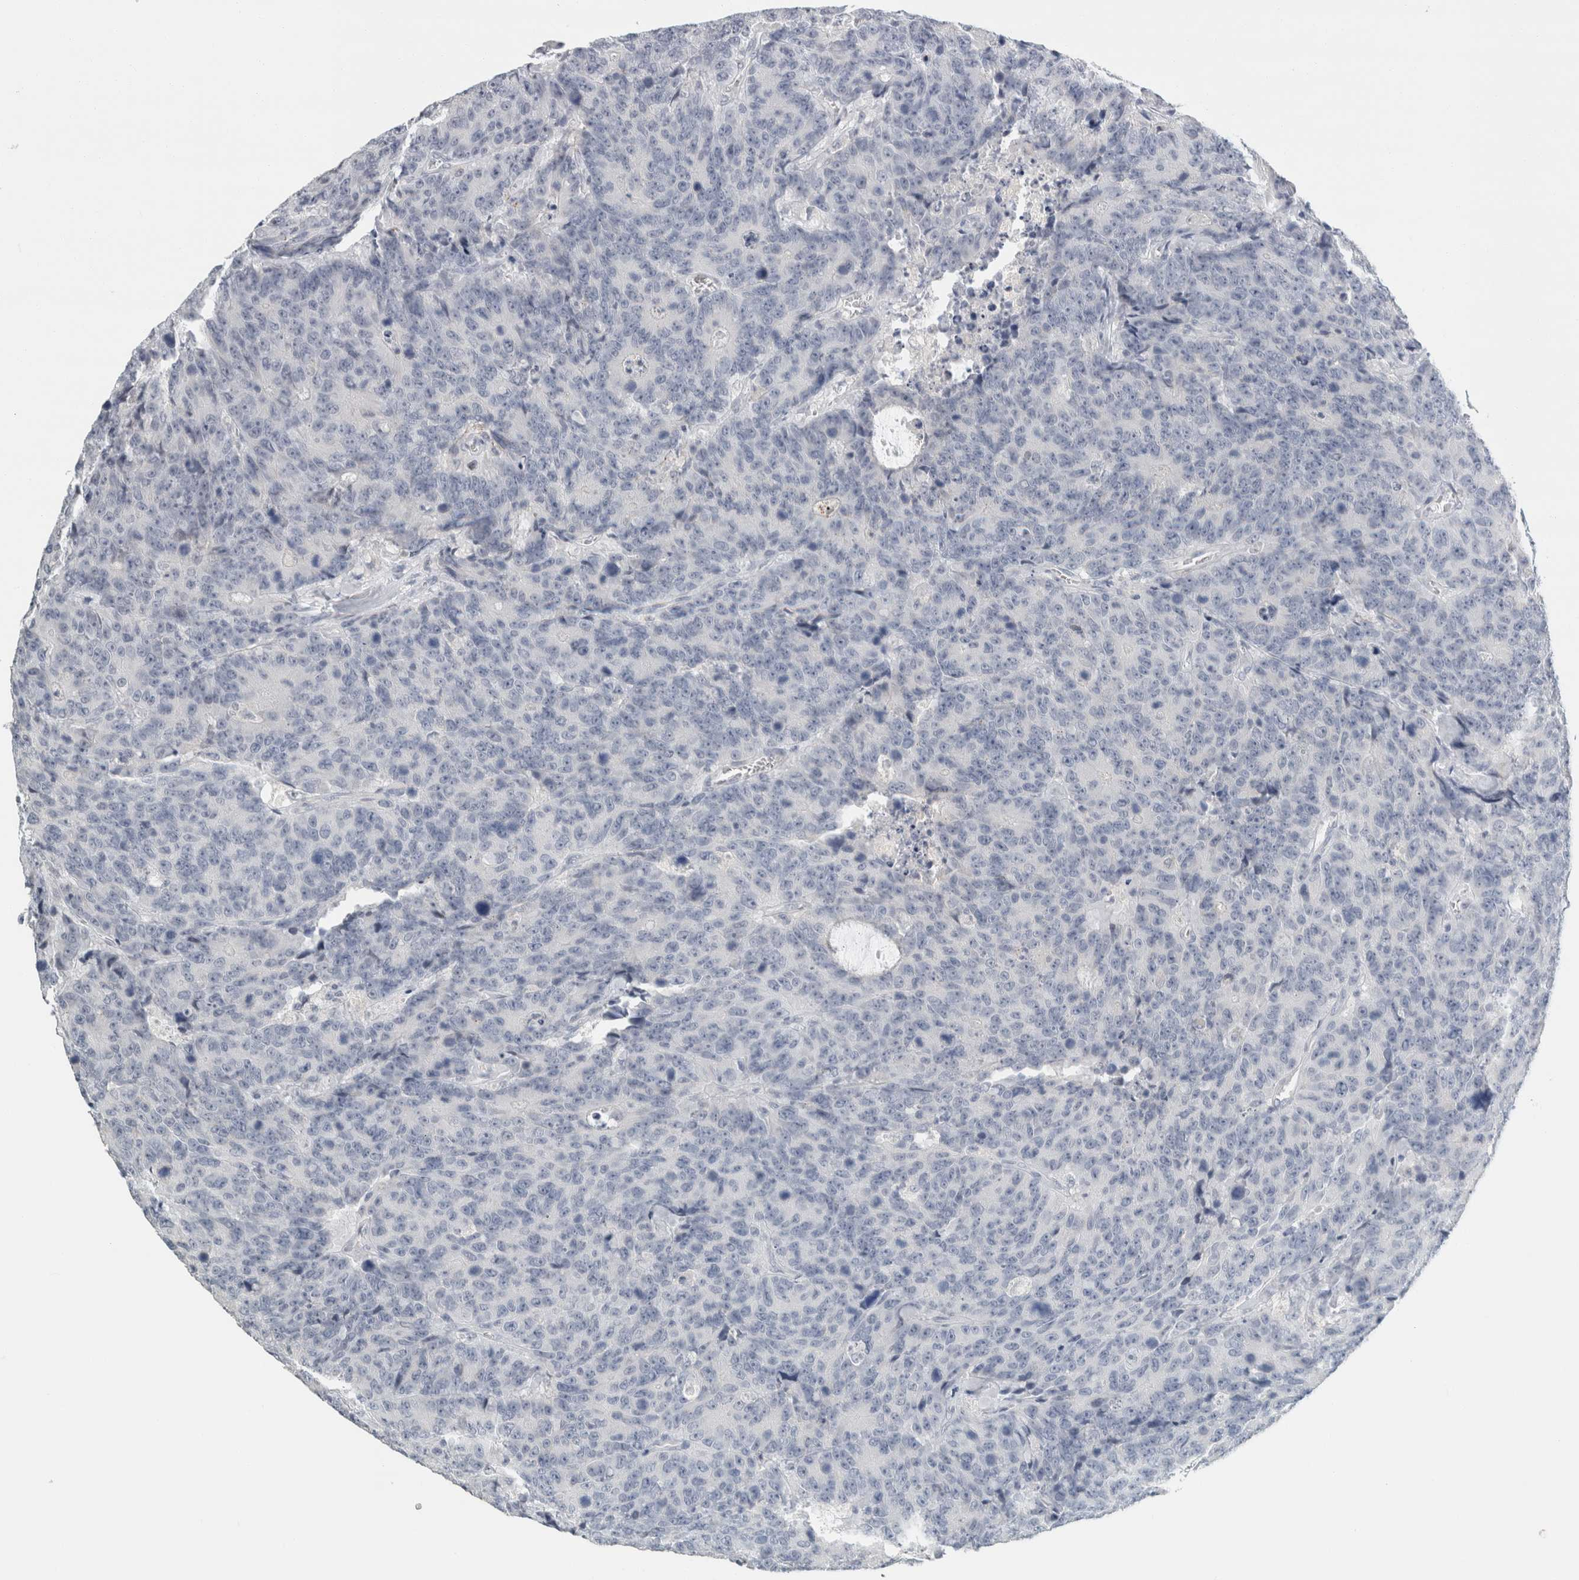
{"staining": {"intensity": "negative", "quantity": "none", "location": "none"}, "tissue": "colorectal cancer", "cell_type": "Tumor cells", "image_type": "cancer", "snomed": [{"axis": "morphology", "description": "Adenocarcinoma, NOS"}, {"axis": "topography", "description": "Colon"}], "caption": "Adenocarcinoma (colorectal) stained for a protein using IHC shows no staining tumor cells.", "gene": "CRAT", "patient": {"sex": "female", "age": 86}}